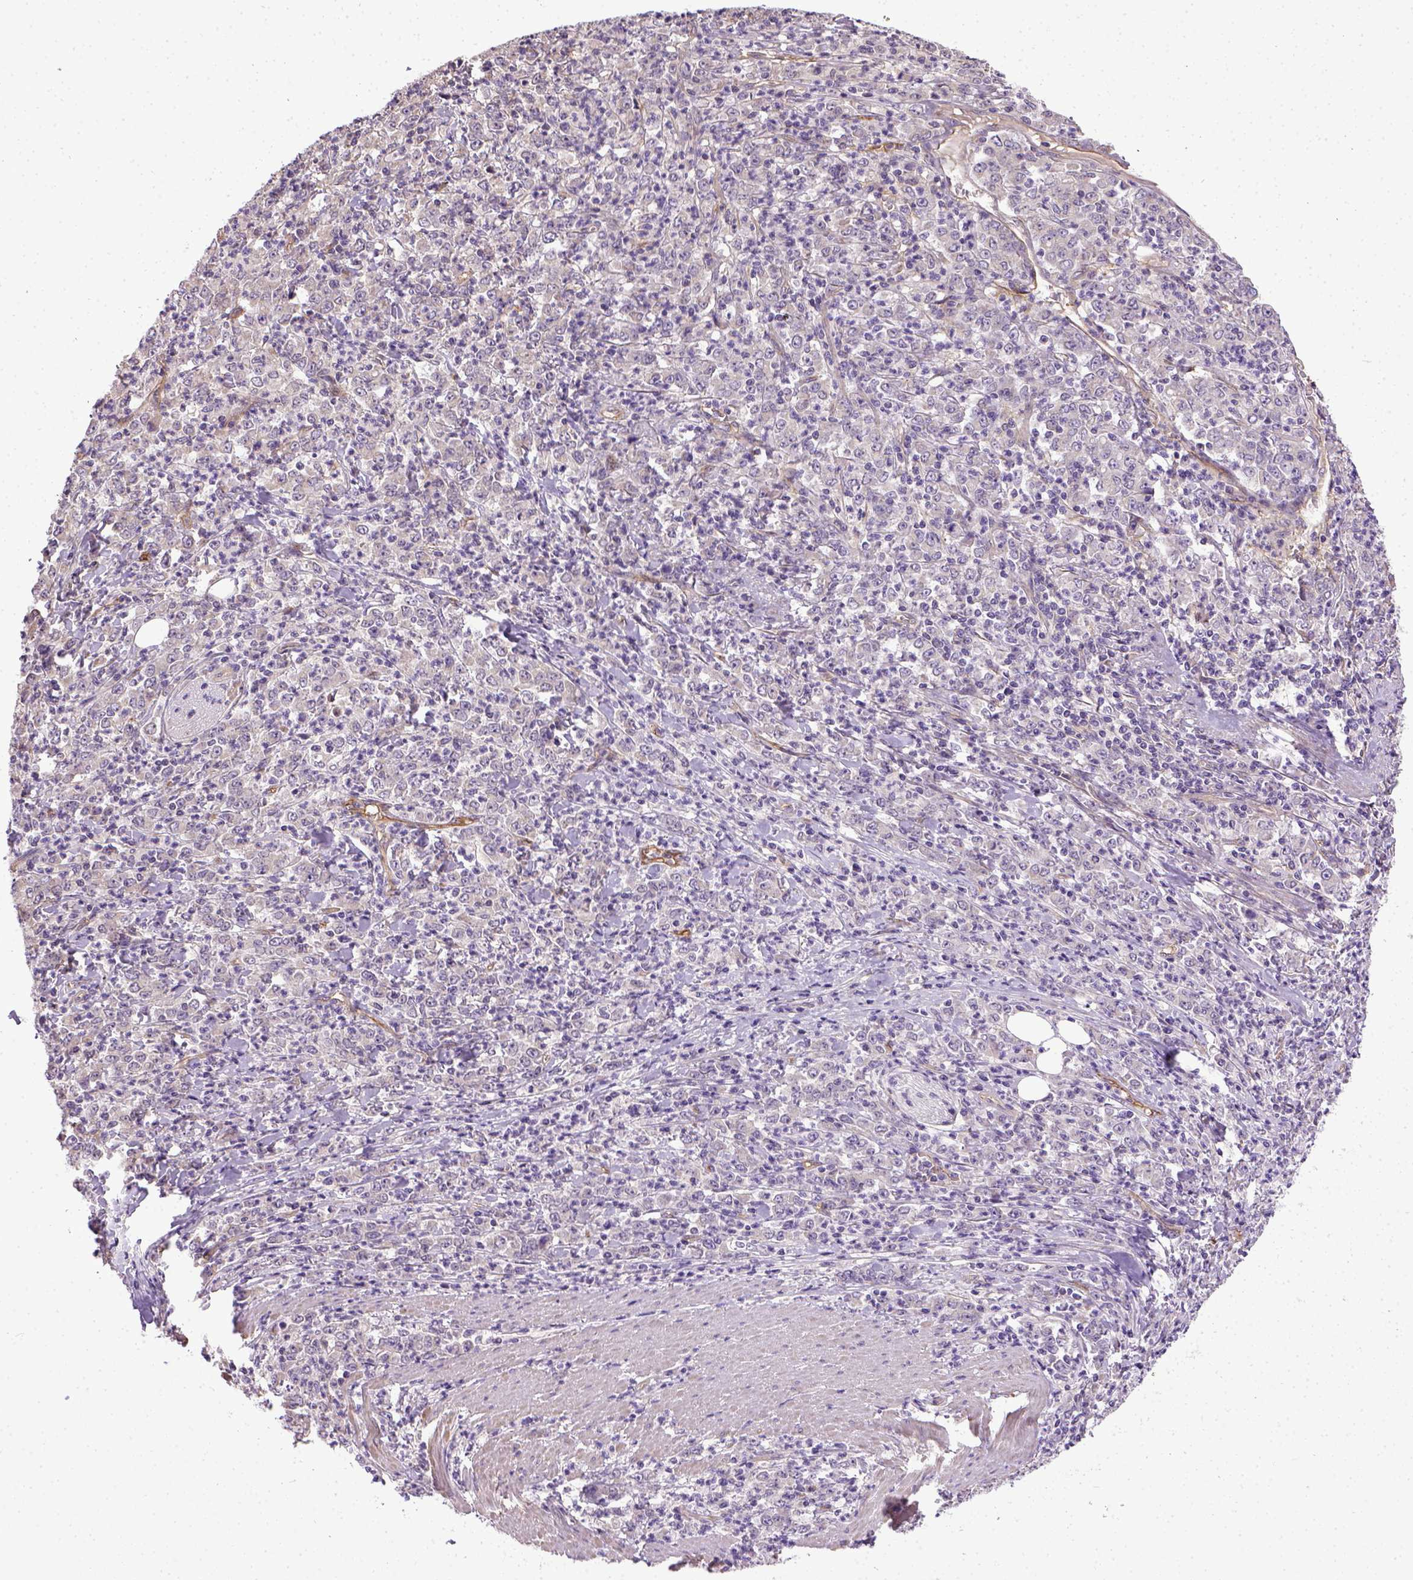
{"staining": {"intensity": "negative", "quantity": "none", "location": "none"}, "tissue": "stomach cancer", "cell_type": "Tumor cells", "image_type": "cancer", "snomed": [{"axis": "morphology", "description": "Adenocarcinoma, NOS"}, {"axis": "topography", "description": "Stomach, lower"}], "caption": "Immunohistochemical staining of stomach cancer reveals no significant staining in tumor cells.", "gene": "ENG", "patient": {"sex": "female", "age": 71}}